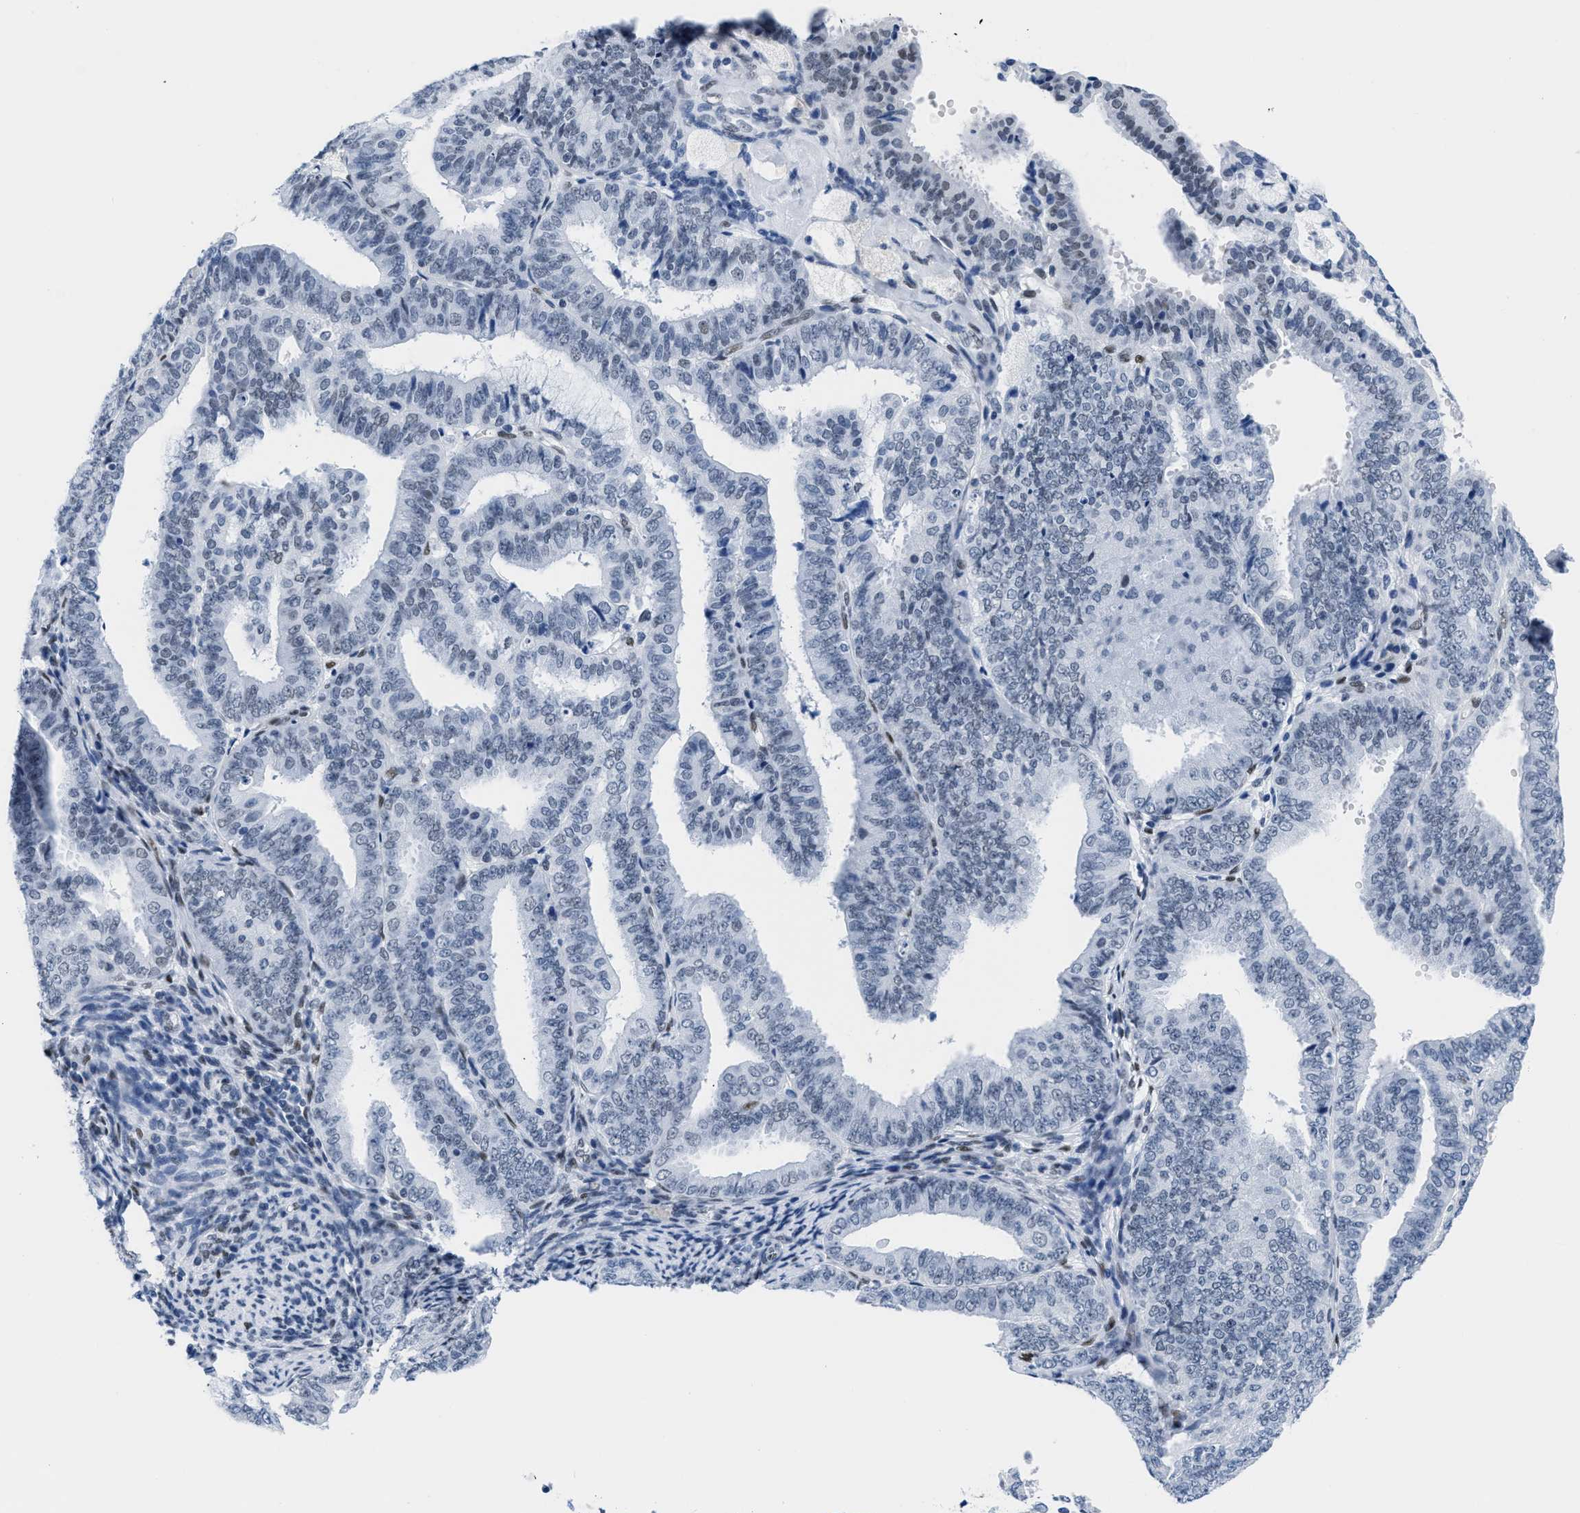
{"staining": {"intensity": "weak", "quantity": "<25%", "location": "nuclear"}, "tissue": "endometrial cancer", "cell_type": "Tumor cells", "image_type": "cancer", "snomed": [{"axis": "morphology", "description": "Adenocarcinoma, NOS"}, {"axis": "topography", "description": "Endometrium"}], "caption": "The histopathology image demonstrates no significant positivity in tumor cells of endometrial cancer.", "gene": "CTBP1", "patient": {"sex": "female", "age": 63}}